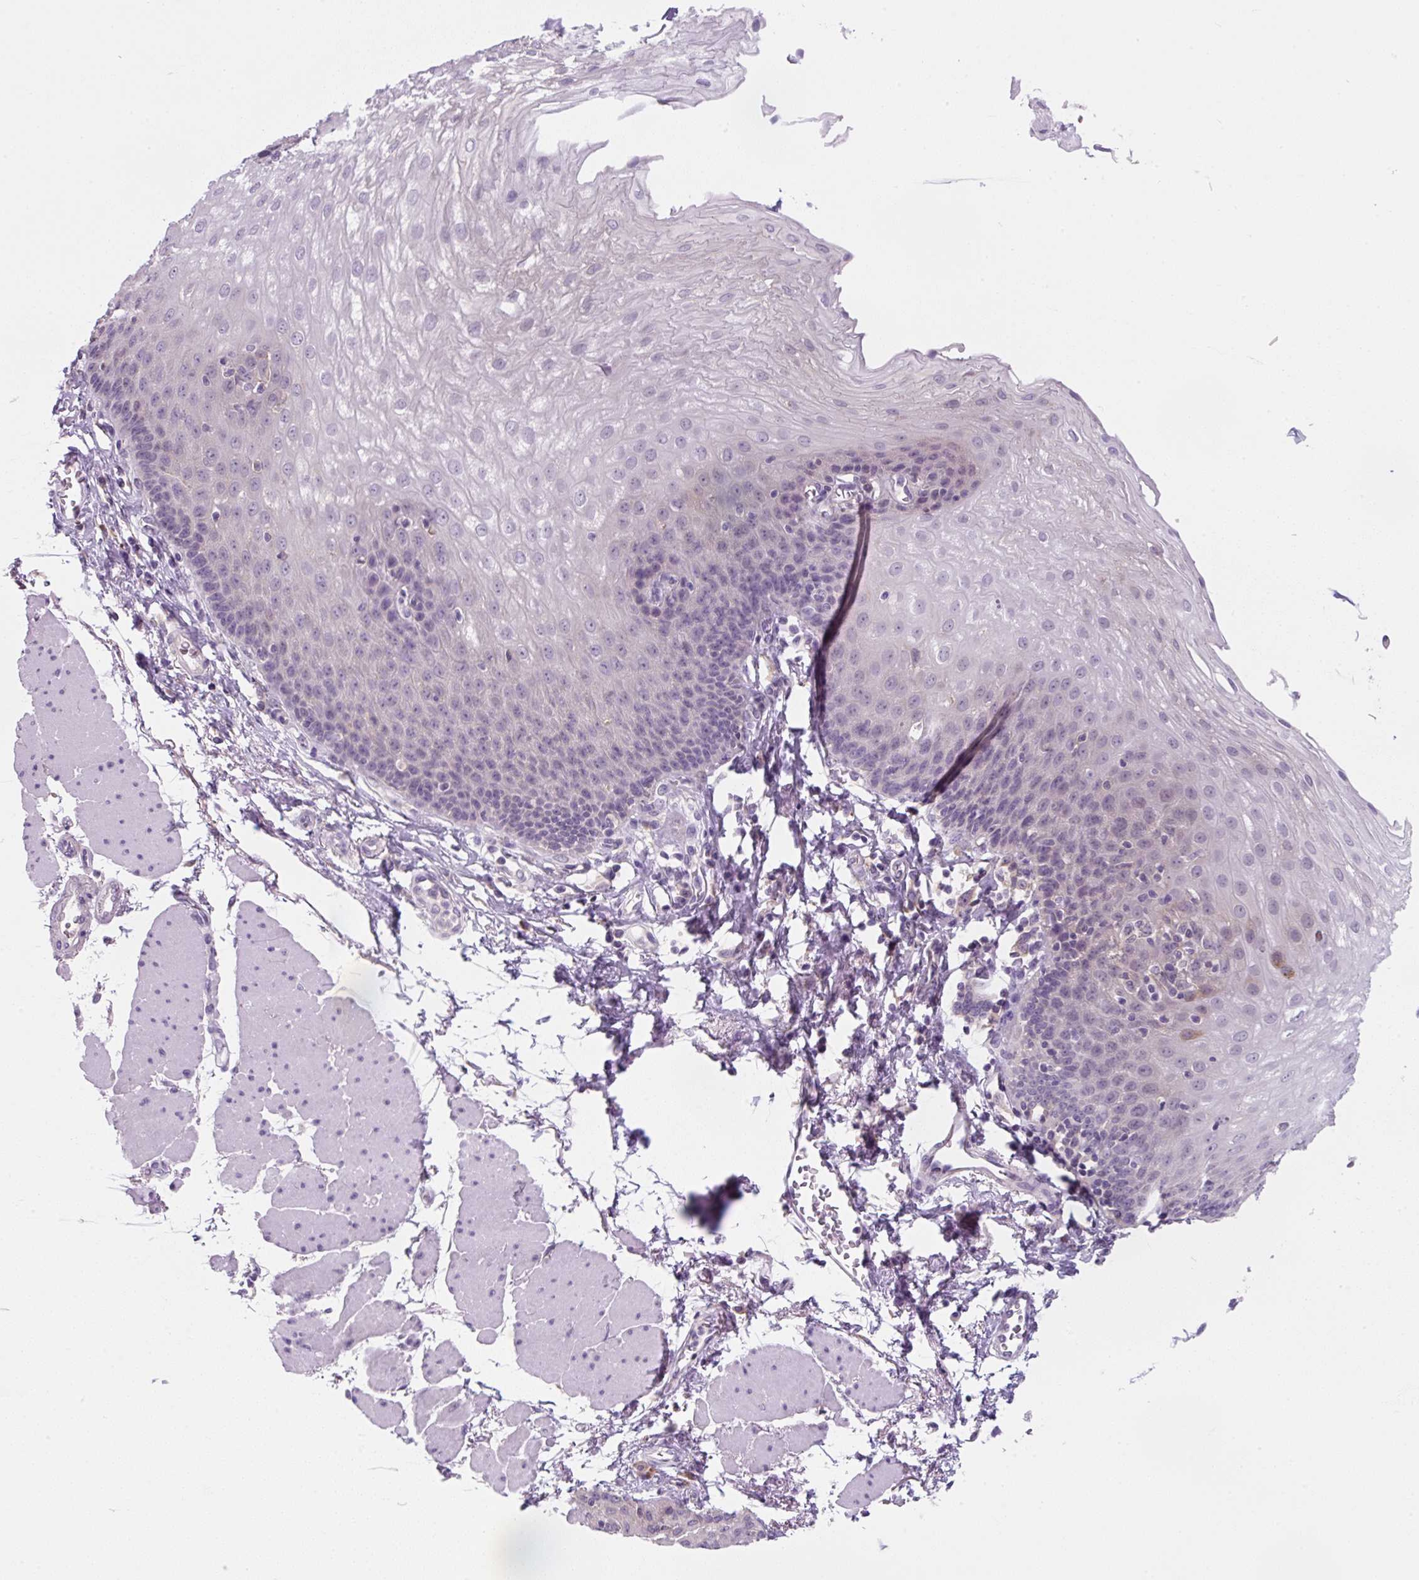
{"staining": {"intensity": "negative", "quantity": "none", "location": "none"}, "tissue": "esophagus", "cell_type": "Squamous epithelial cells", "image_type": "normal", "snomed": [{"axis": "morphology", "description": "Normal tissue, NOS"}, {"axis": "topography", "description": "Esophagus"}], "caption": "An immunohistochemistry (IHC) photomicrograph of normal esophagus is shown. There is no staining in squamous epithelial cells of esophagus.", "gene": "FZD5", "patient": {"sex": "female", "age": 81}}